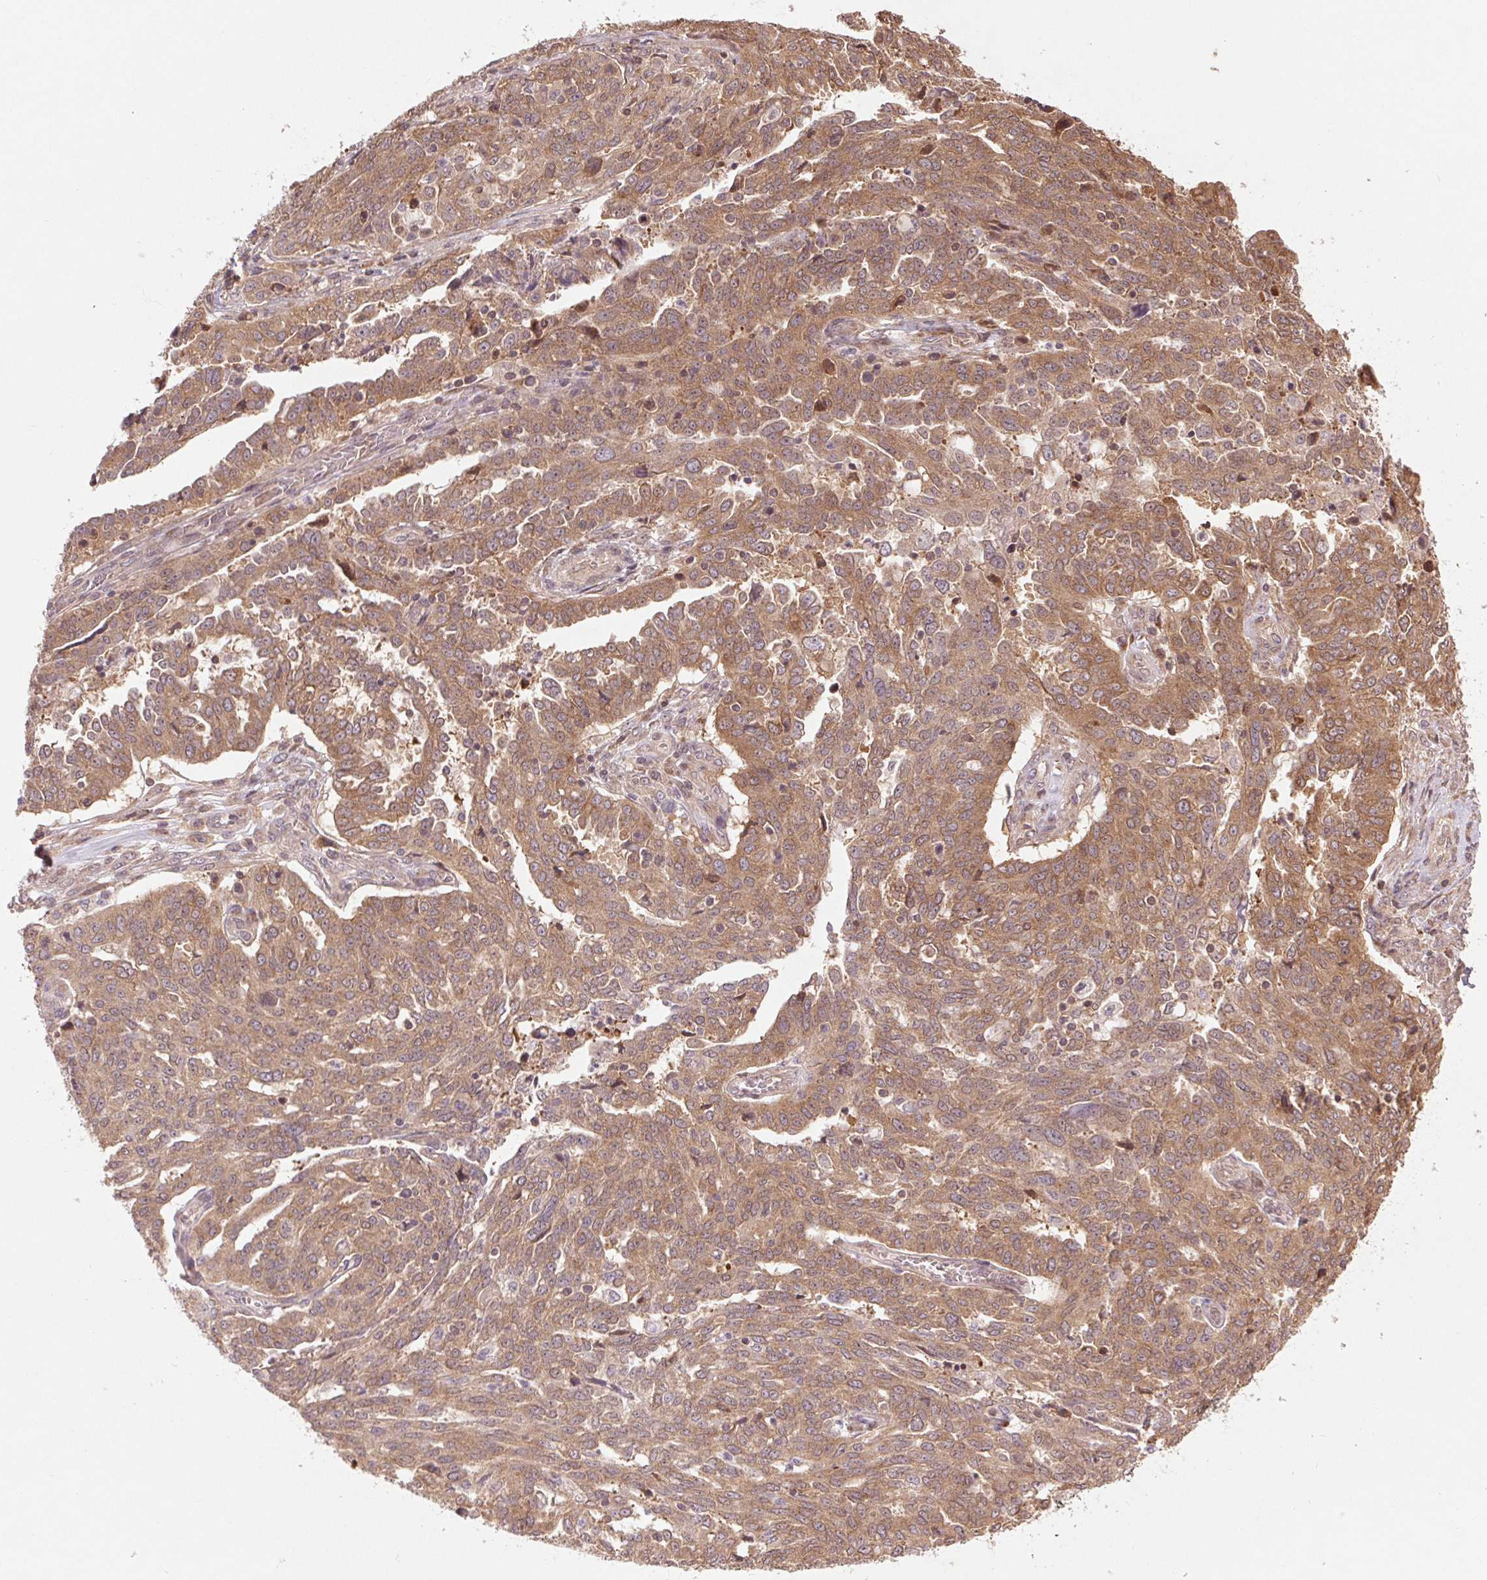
{"staining": {"intensity": "moderate", "quantity": ">75%", "location": "cytoplasmic/membranous"}, "tissue": "ovarian cancer", "cell_type": "Tumor cells", "image_type": "cancer", "snomed": [{"axis": "morphology", "description": "Cystadenocarcinoma, serous, NOS"}, {"axis": "topography", "description": "Ovary"}], "caption": "Protein expression analysis of serous cystadenocarcinoma (ovarian) demonstrates moderate cytoplasmic/membranous expression in approximately >75% of tumor cells. (IHC, brightfield microscopy, high magnification).", "gene": "BTF3L4", "patient": {"sex": "female", "age": 67}}